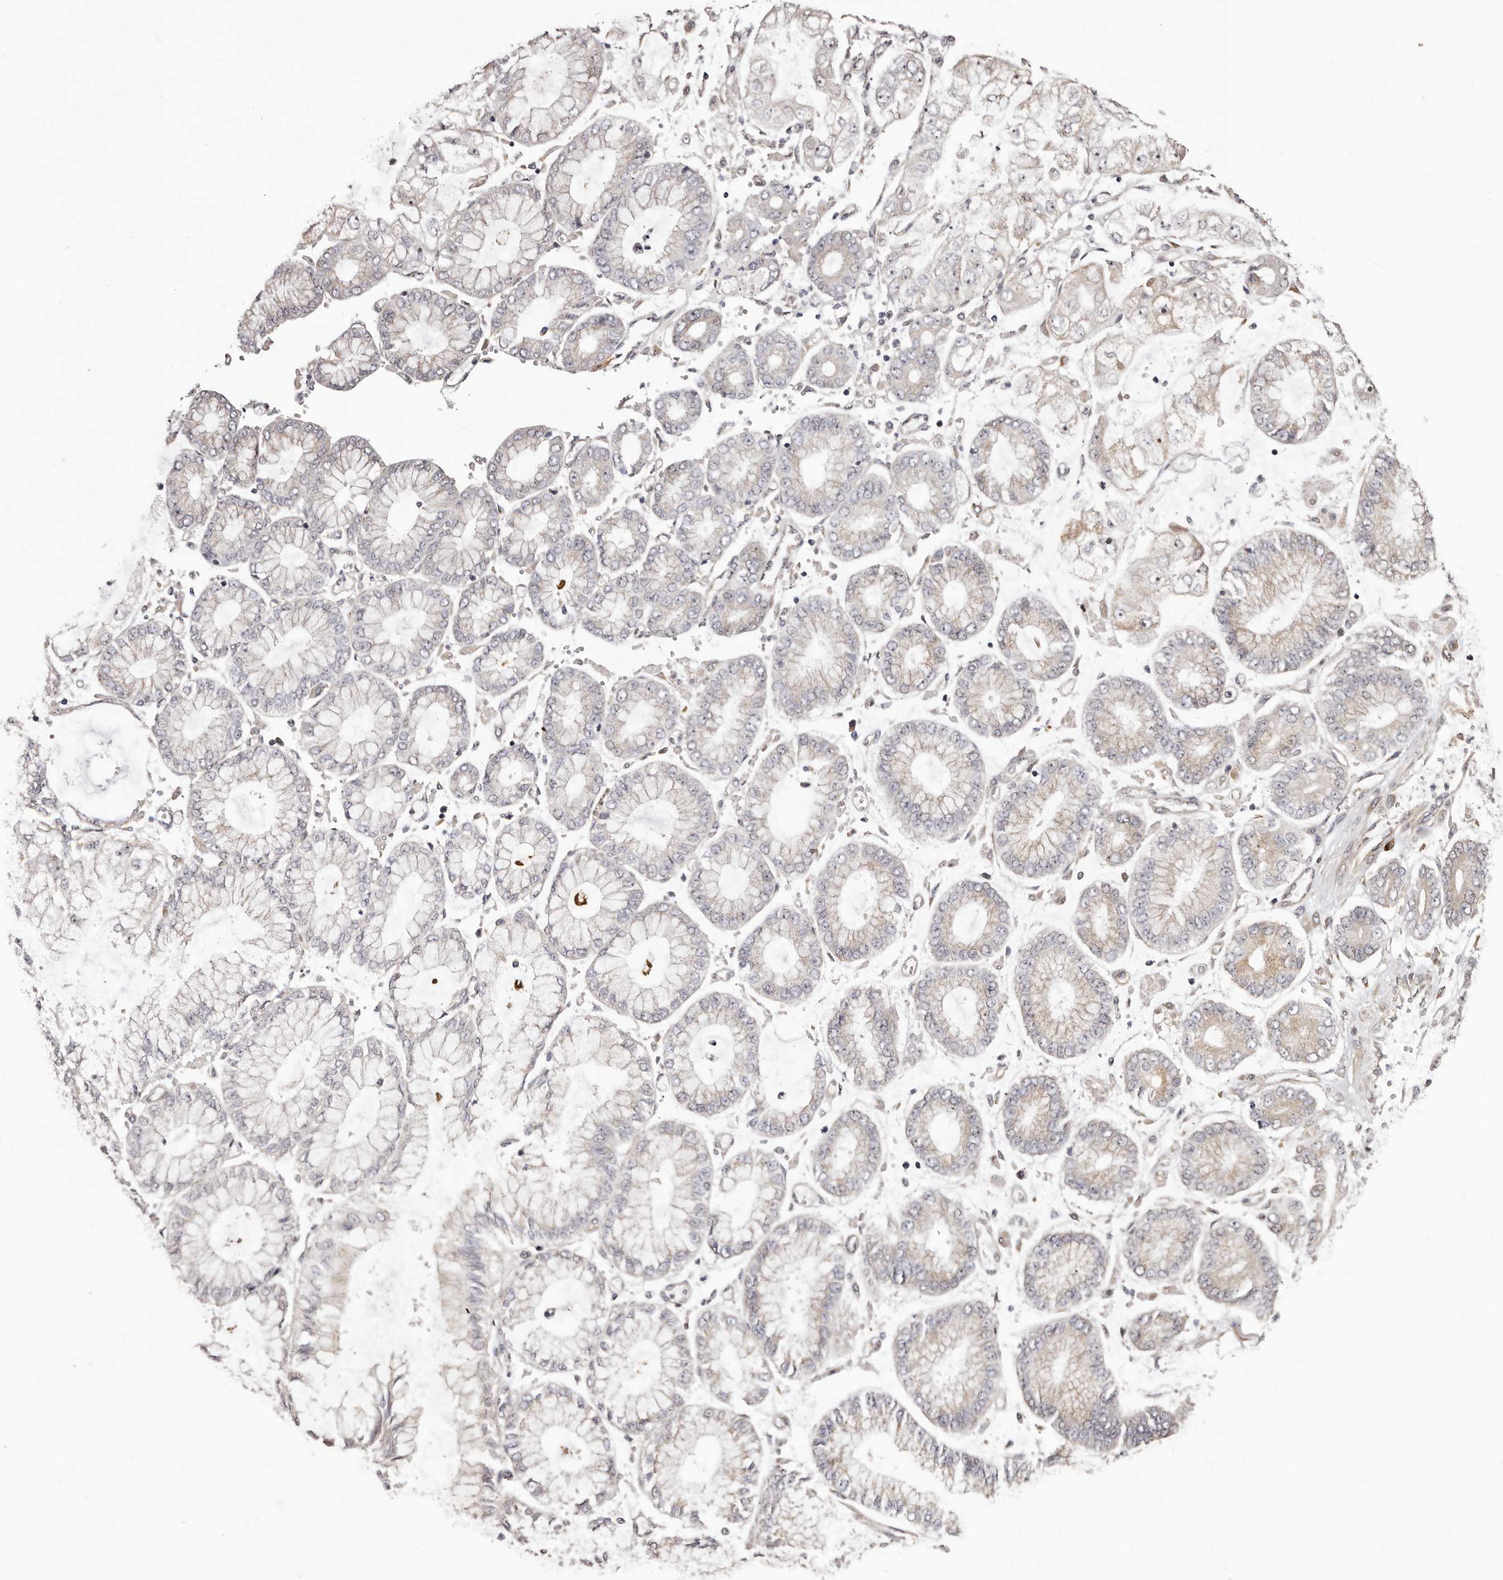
{"staining": {"intensity": "weak", "quantity": "25%-75%", "location": "cytoplasmic/membranous"}, "tissue": "stomach cancer", "cell_type": "Tumor cells", "image_type": "cancer", "snomed": [{"axis": "morphology", "description": "Adenocarcinoma, NOS"}, {"axis": "topography", "description": "Stomach"}], "caption": "Immunohistochemical staining of human adenocarcinoma (stomach) exhibits low levels of weak cytoplasmic/membranous protein expression in about 25%-75% of tumor cells.", "gene": "NOL12", "patient": {"sex": "male", "age": 76}}